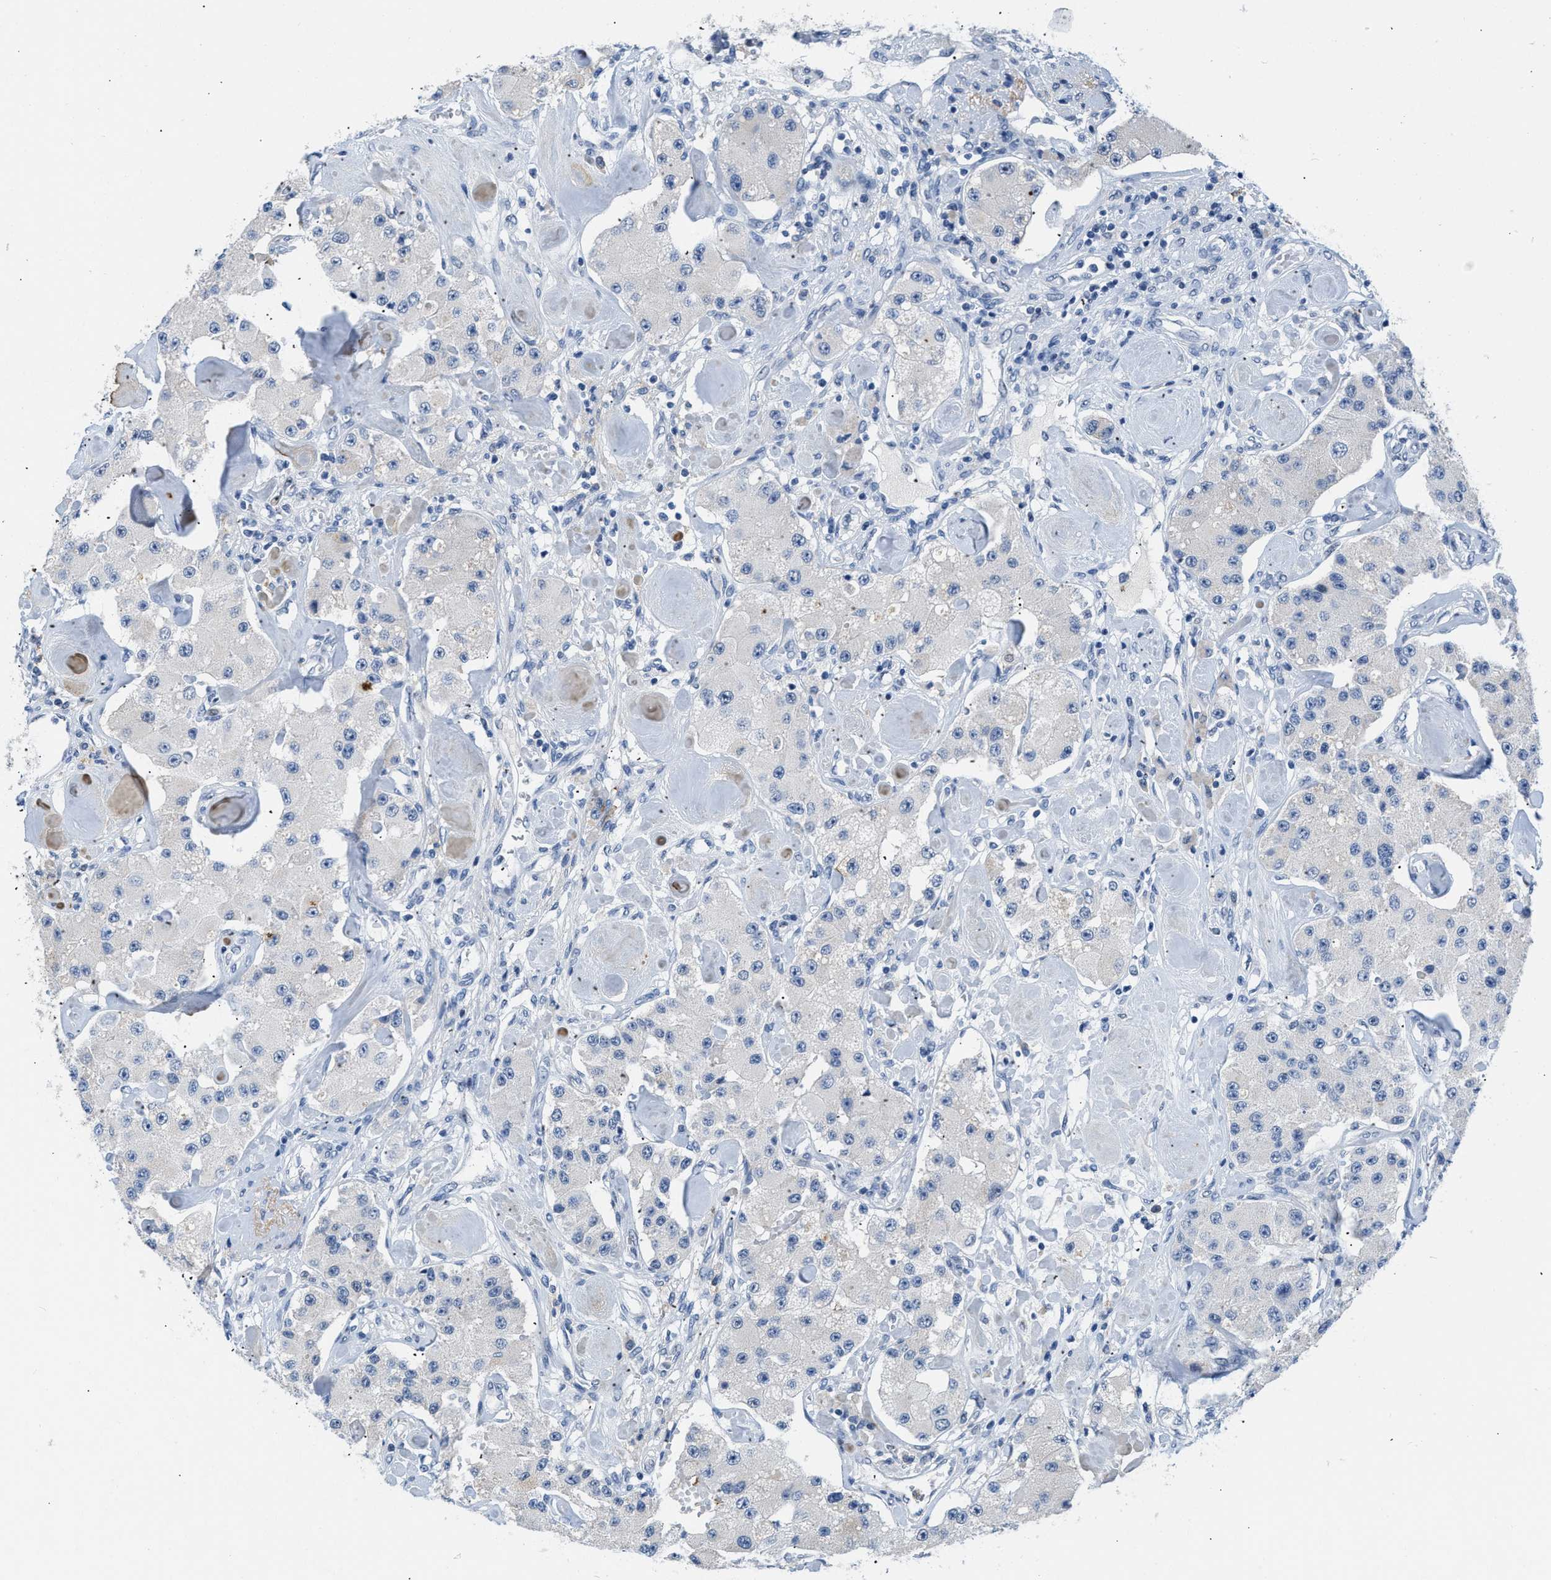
{"staining": {"intensity": "negative", "quantity": "none", "location": "none"}, "tissue": "carcinoid", "cell_type": "Tumor cells", "image_type": "cancer", "snomed": [{"axis": "morphology", "description": "Carcinoid, malignant, NOS"}, {"axis": "topography", "description": "Pancreas"}], "caption": "An image of carcinoid stained for a protein exhibits no brown staining in tumor cells.", "gene": "BOLL", "patient": {"sex": "male", "age": 41}}